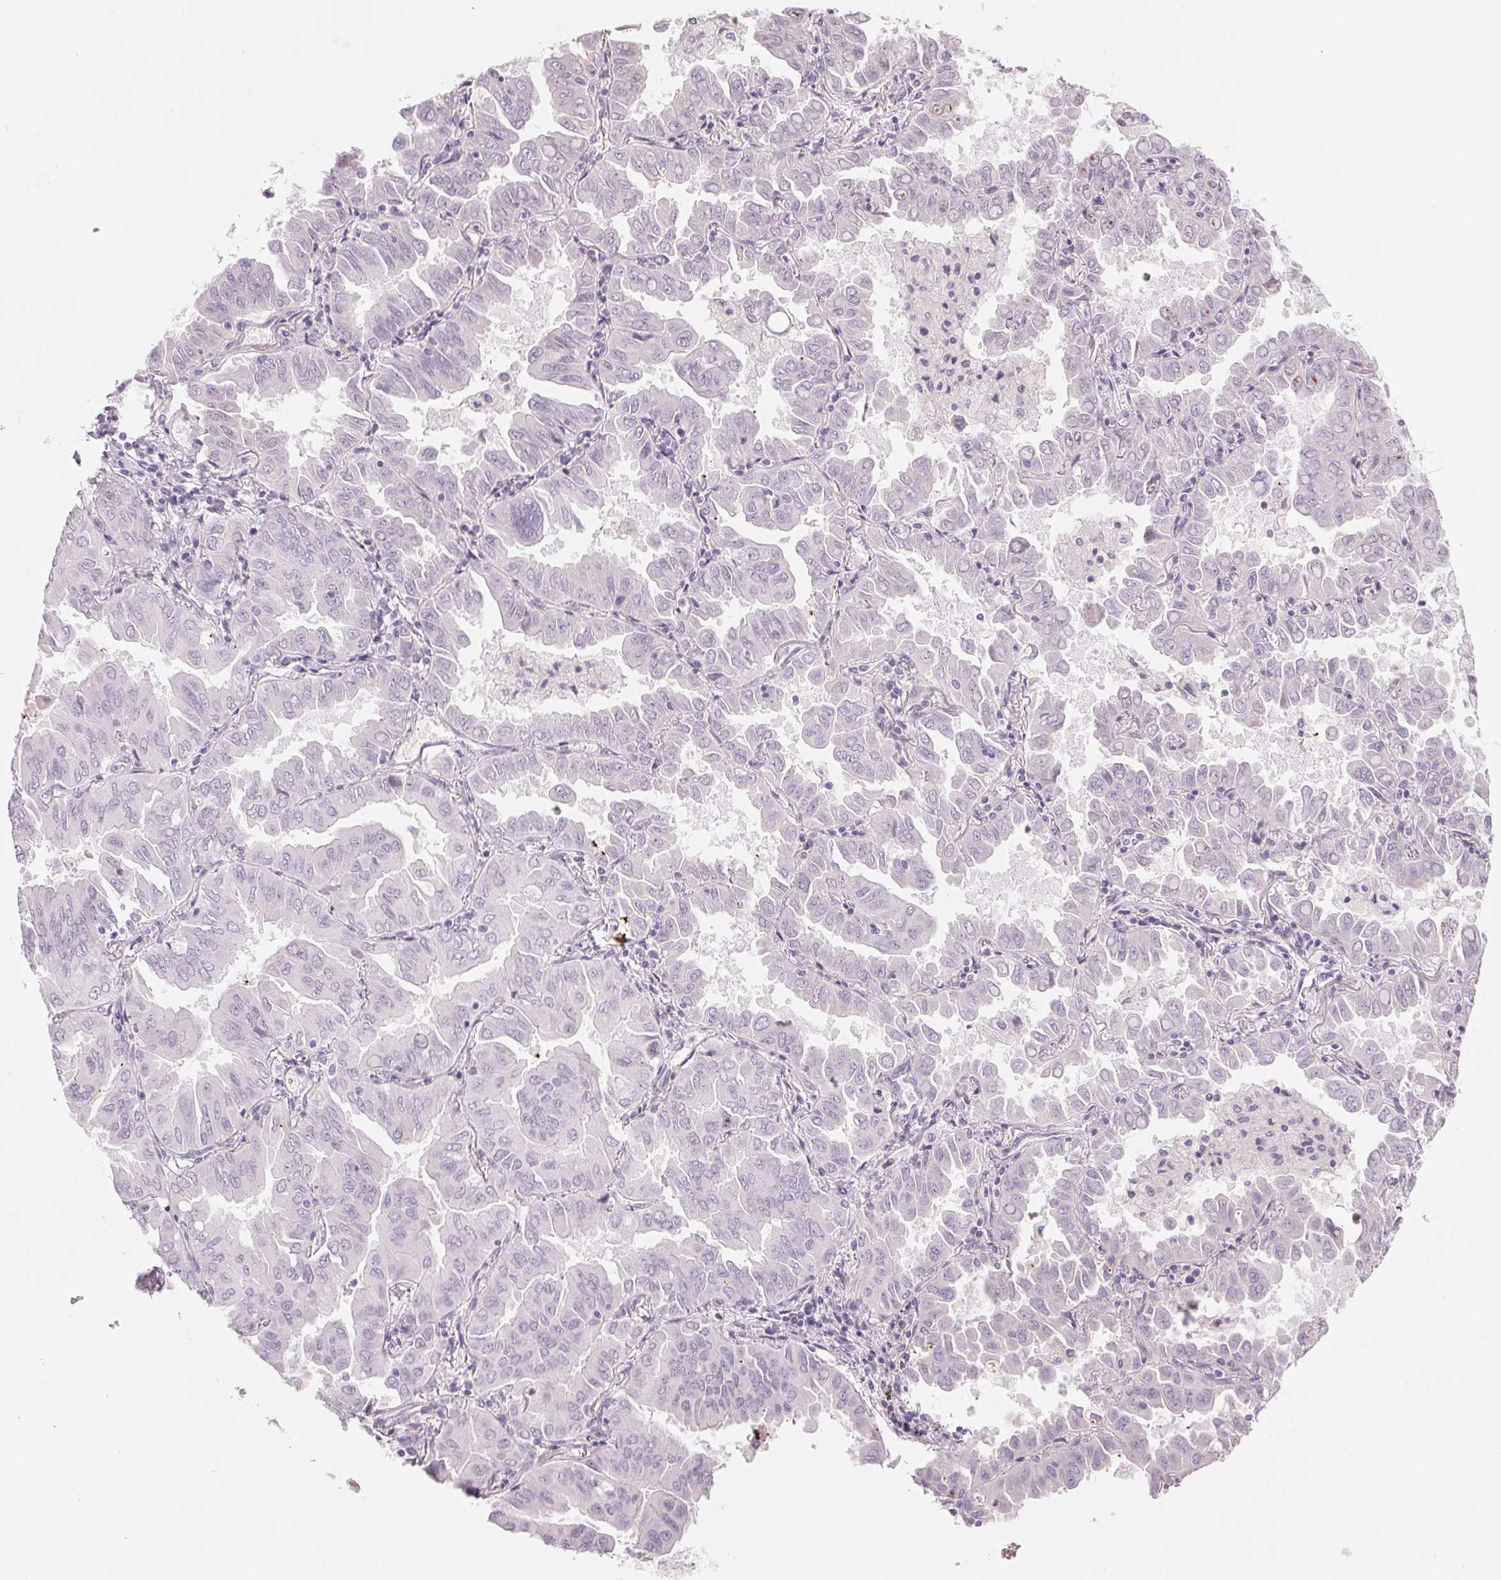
{"staining": {"intensity": "negative", "quantity": "none", "location": "none"}, "tissue": "lung cancer", "cell_type": "Tumor cells", "image_type": "cancer", "snomed": [{"axis": "morphology", "description": "Adenocarcinoma, NOS"}, {"axis": "topography", "description": "Lung"}], "caption": "Photomicrograph shows no protein positivity in tumor cells of lung cancer (adenocarcinoma) tissue.", "gene": "CCDC168", "patient": {"sex": "male", "age": 64}}